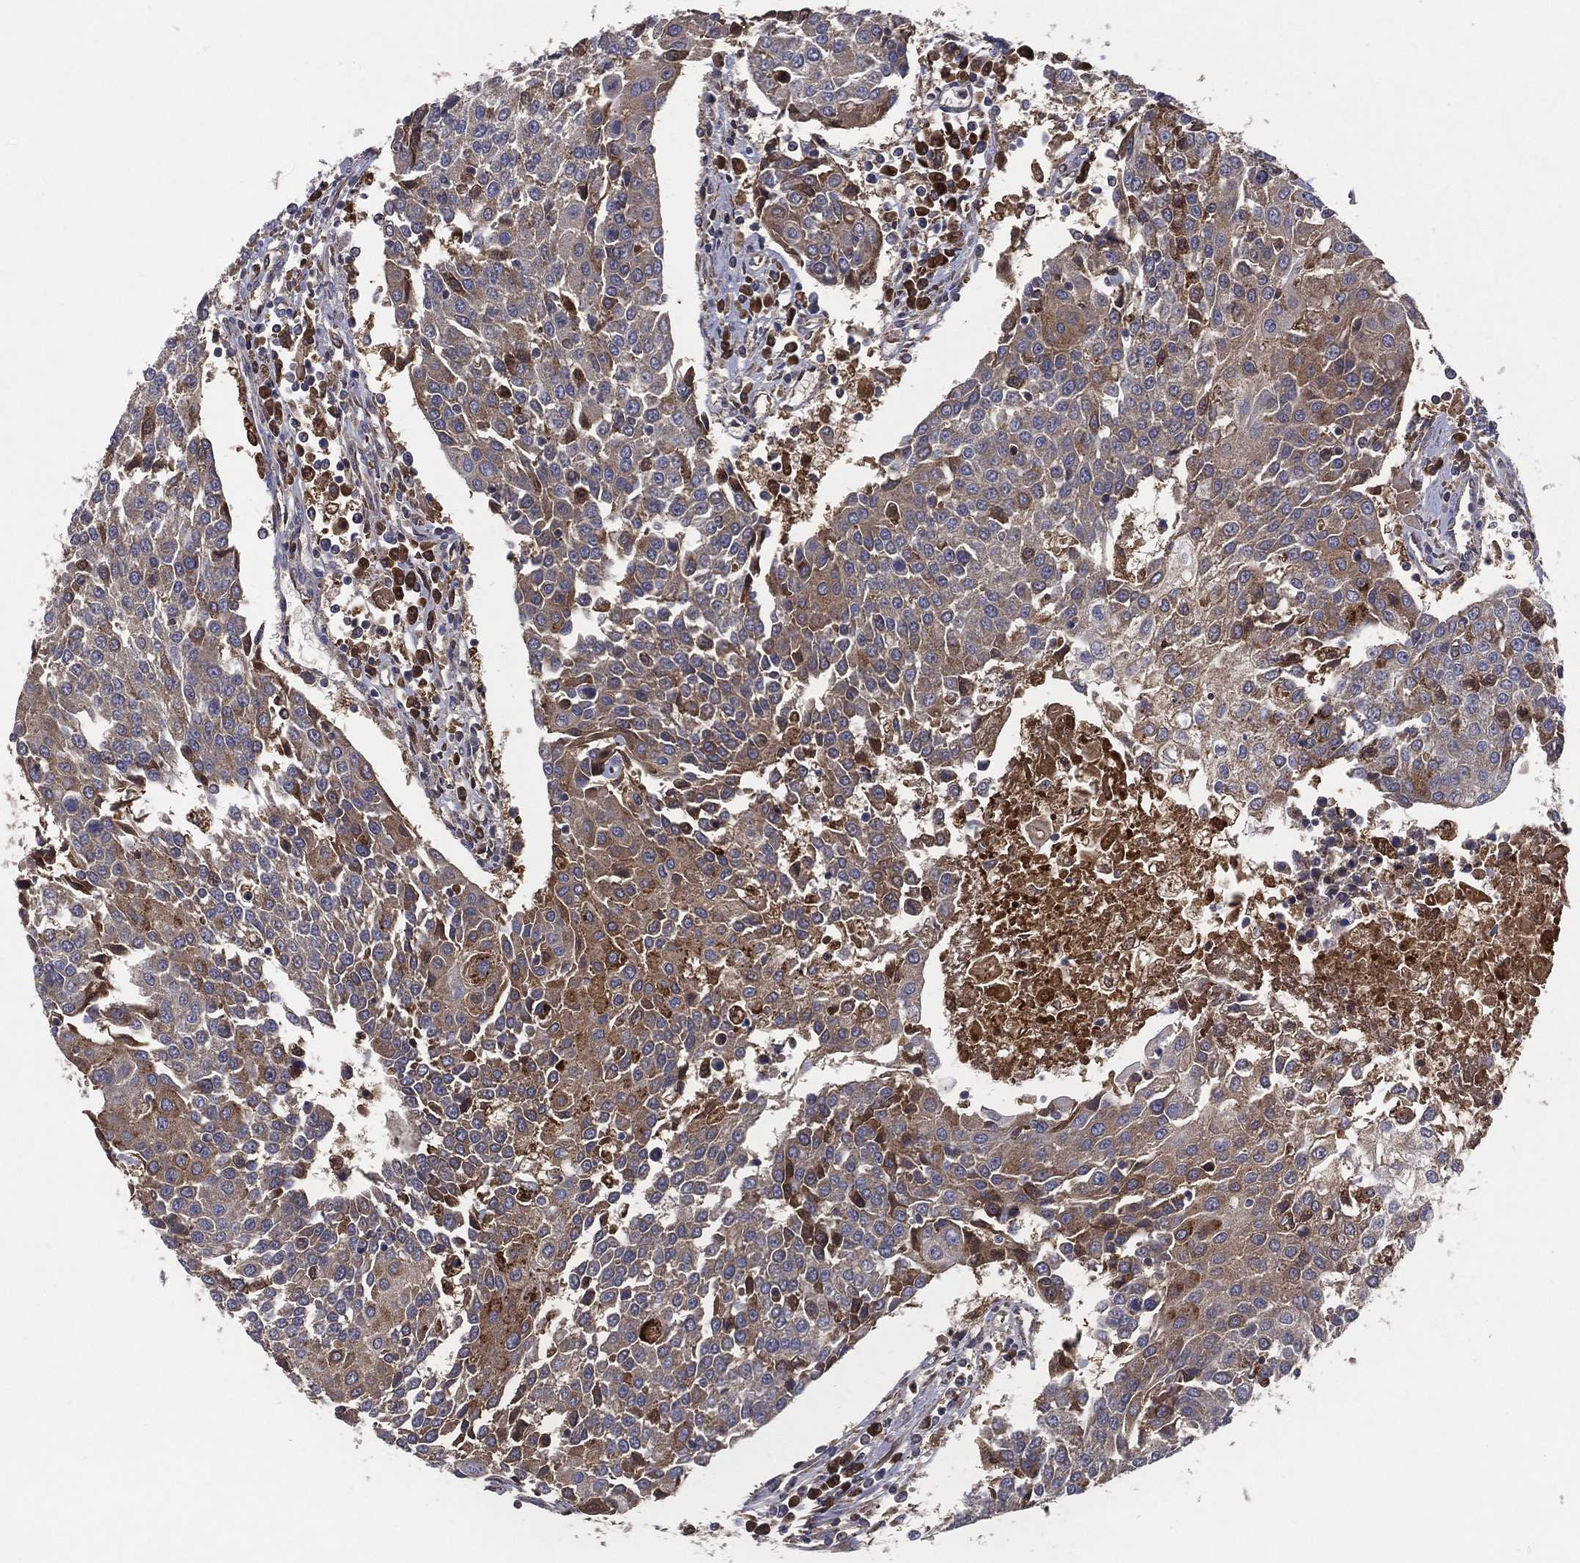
{"staining": {"intensity": "moderate", "quantity": "25%-75%", "location": "cytoplasmic/membranous"}, "tissue": "urothelial cancer", "cell_type": "Tumor cells", "image_type": "cancer", "snomed": [{"axis": "morphology", "description": "Urothelial carcinoma, High grade"}, {"axis": "topography", "description": "Urinary bladder"}], "caption": "Moderate cytoplasmic/membranous expression is appreciated in about 25%-75% of tumor cells in urothelial carcinoma (high-grade).", "gene": "MT-ND1", "patient": {"sex": "female", "age": 85}}